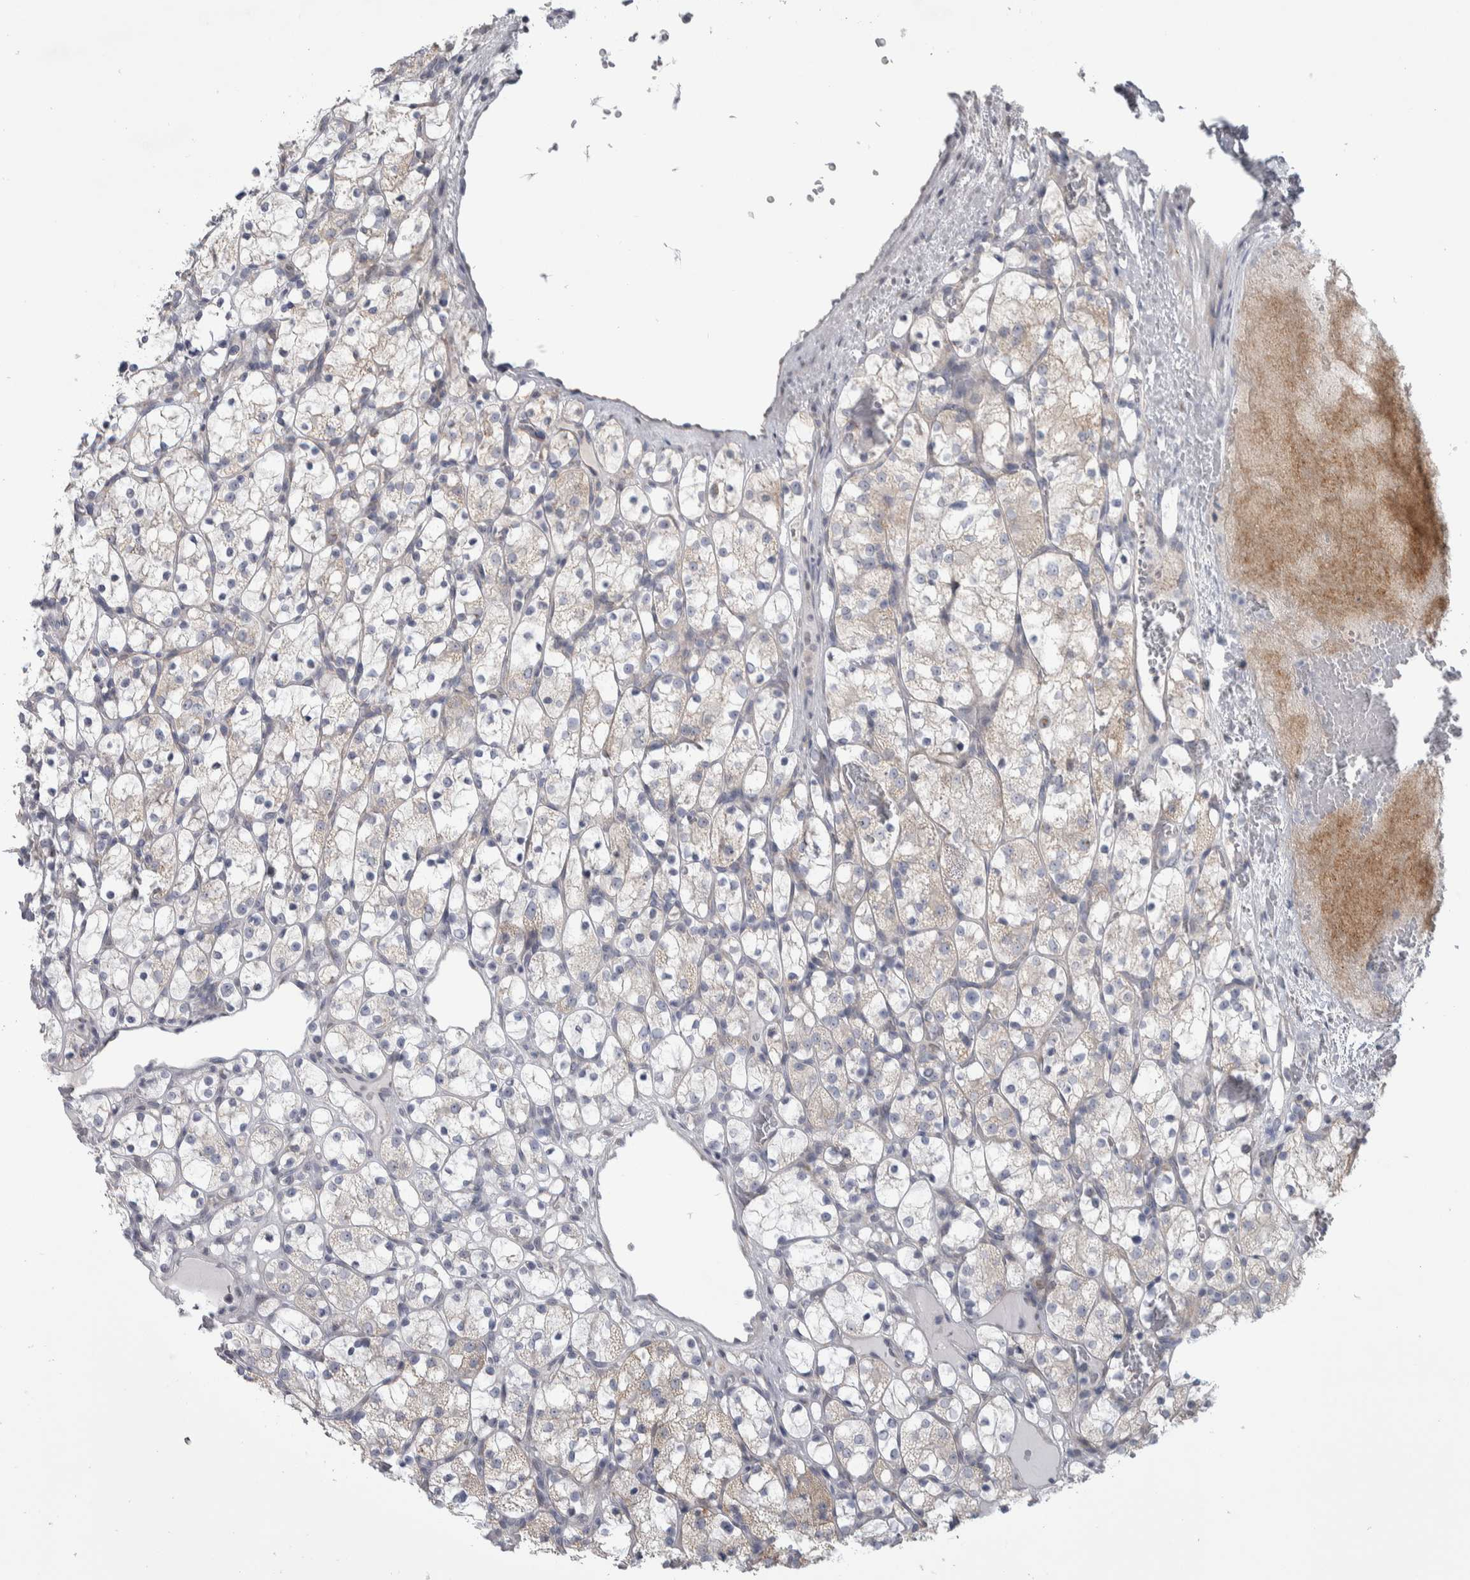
{"staining": {"intensity": "weak", "quantity": "<25%", "location": "cytoplasmic/membranous"}, "tissue": "renal cancer", "cell_type": "Tumor cells", "image_type": "cancer", "snomed": [{"axis": "morphology", "description": "Adenocarcinoma, NOS"}, {"axis": "topography", "description": "Kidney"}], "caption": "The photomicrograph shows no significant positivity in tumor cells of renal cancer.", "gene": "SCO1", "patient": {"sex": "female", "age": 69}}